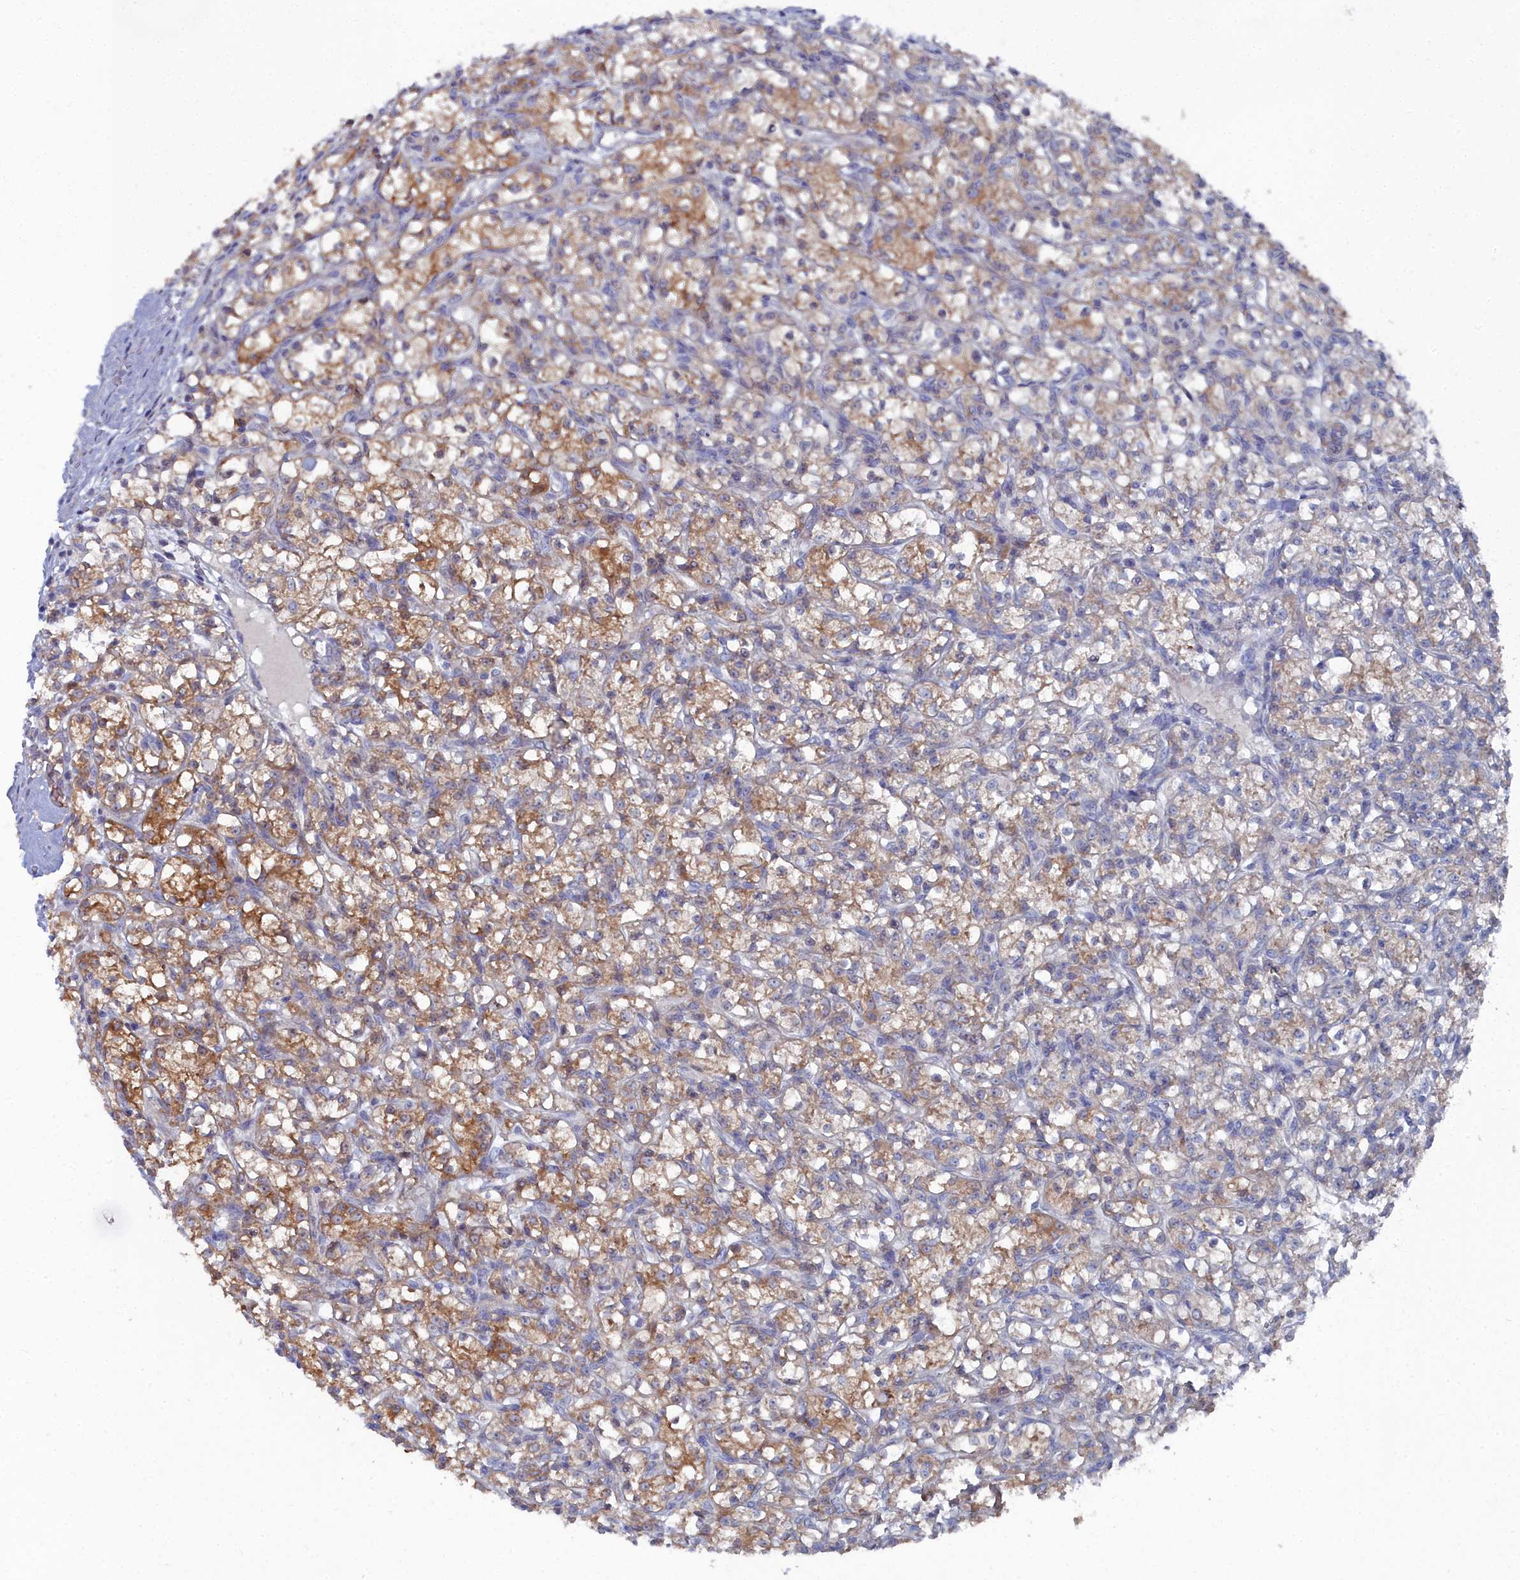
{"staining": {"intensity": "moderate", "quantity": ">75%", "location": "cytoplasmic/membranous"}, "tissue": "renal cancer", "cell_type": "Tumor cells", "image_type": "cancer", "snomed": [{"axis": "morphology", "description": "Adenocarcinoma, NOS"}, {"axis": "topography", "description": "Kidney"}], "caption": "Brown immunohistochemical staining in adenocarcinoma (renal) displays moderate cytoplasmic/membranous staining in about >75% of tumor cells. (IHC, brightfield microscopy, high magnification).", "gene": "CCDC149", "patient": {"sex": "female", "age": 59}}